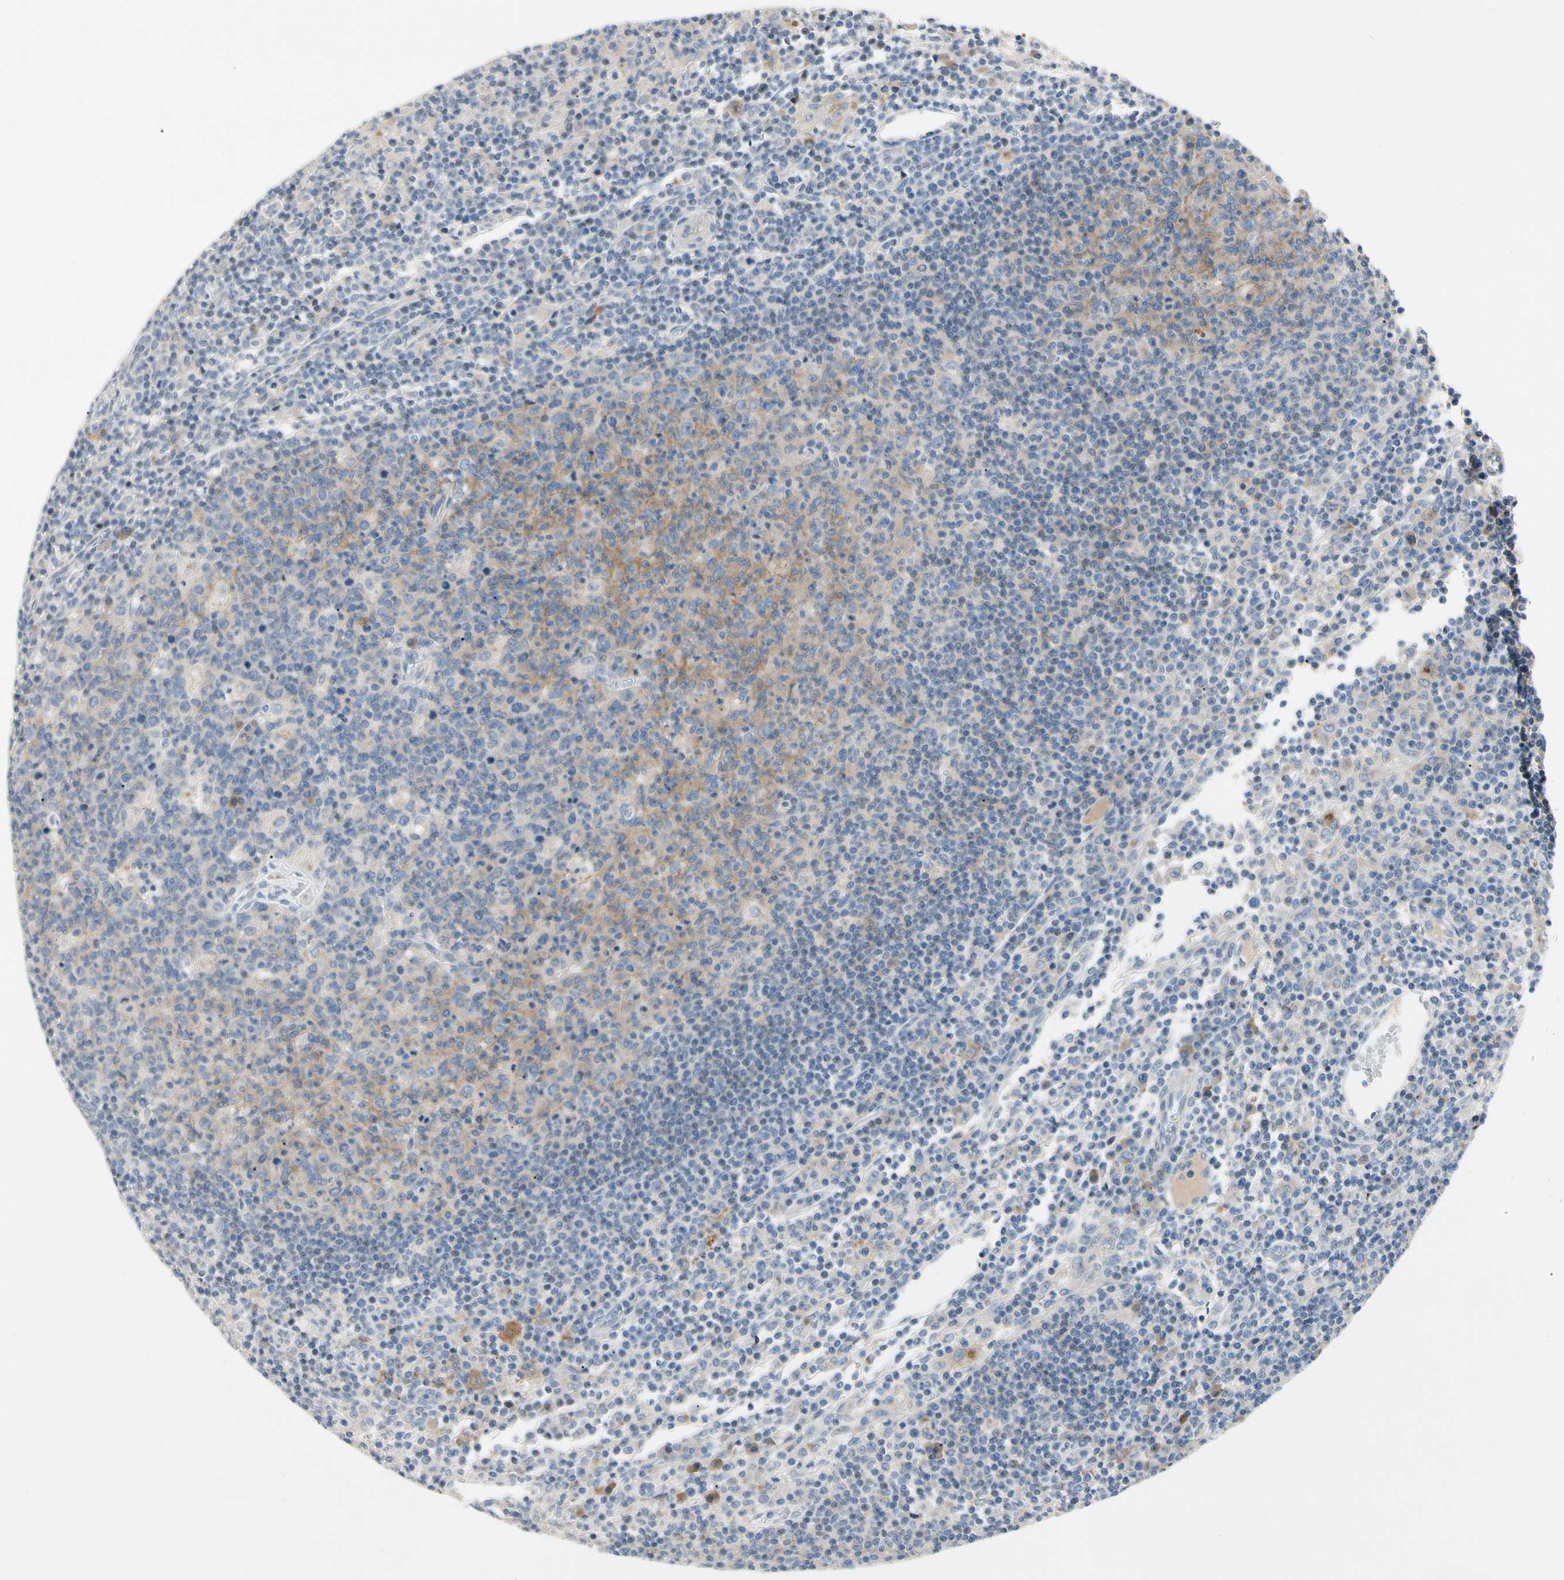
{"staining": {"intensity": "weak", "quantity": "<25%", "location": "cytoplasmic/membranous"}, "tissue": "lymph node", "cell_type": "Germinal center cells", "image_type": "normal", "snomed": [{"axis": "morphology", "description": "Normal tissue, NOS"}, {"axis": "morphology", "description": "Inflammation, NOS"}, {"axis": "topography", "description": "Lymph node"}], "caption": "The micrograph exhibits no significant staining in germinal center cells of lymph node. The staining was performed using DAB to visualize the protein expression in brown, while the nuclei were stained in blue with hematoxylin (Magnification: 20x).", "gene": "GAS6", "patient": {"sex": "male", "age": 55}}